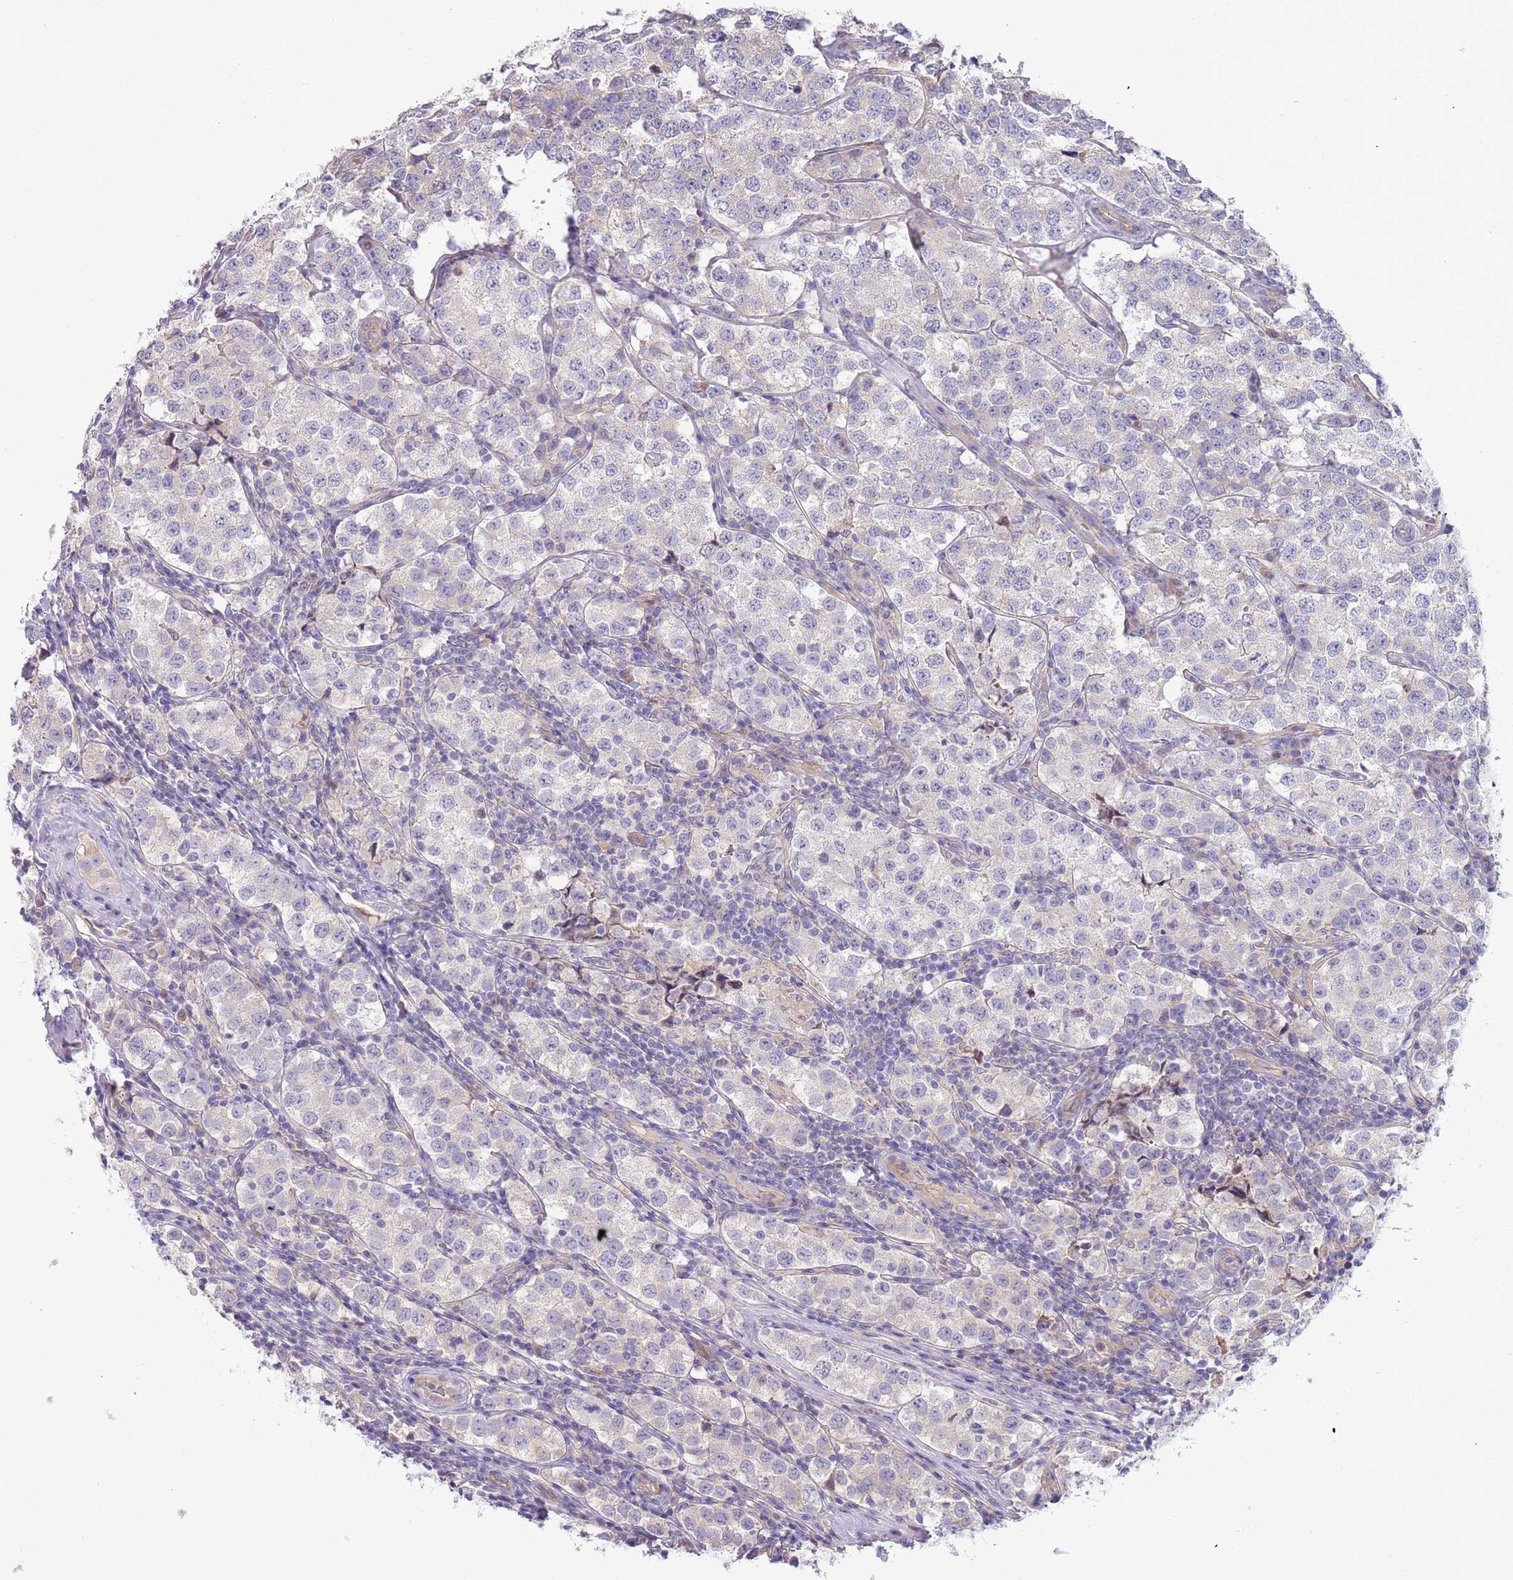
{"staining": {"intensity": "negative", "quantity": "none", "location": "none"}, "tissue": "testis cancer", "cell_type": "Tumor cells", "image_type": "cancer", "snomed": [{"axis": "morphology", "description": "Seminoma, NOS"}, {"axis": "topography", "description": "Testis"}], "caption": "IHC of human testis seminoma shows no staining in tumor cells.", "gene": "CABYR", "patient": {"sex": "male", "age": 34}}